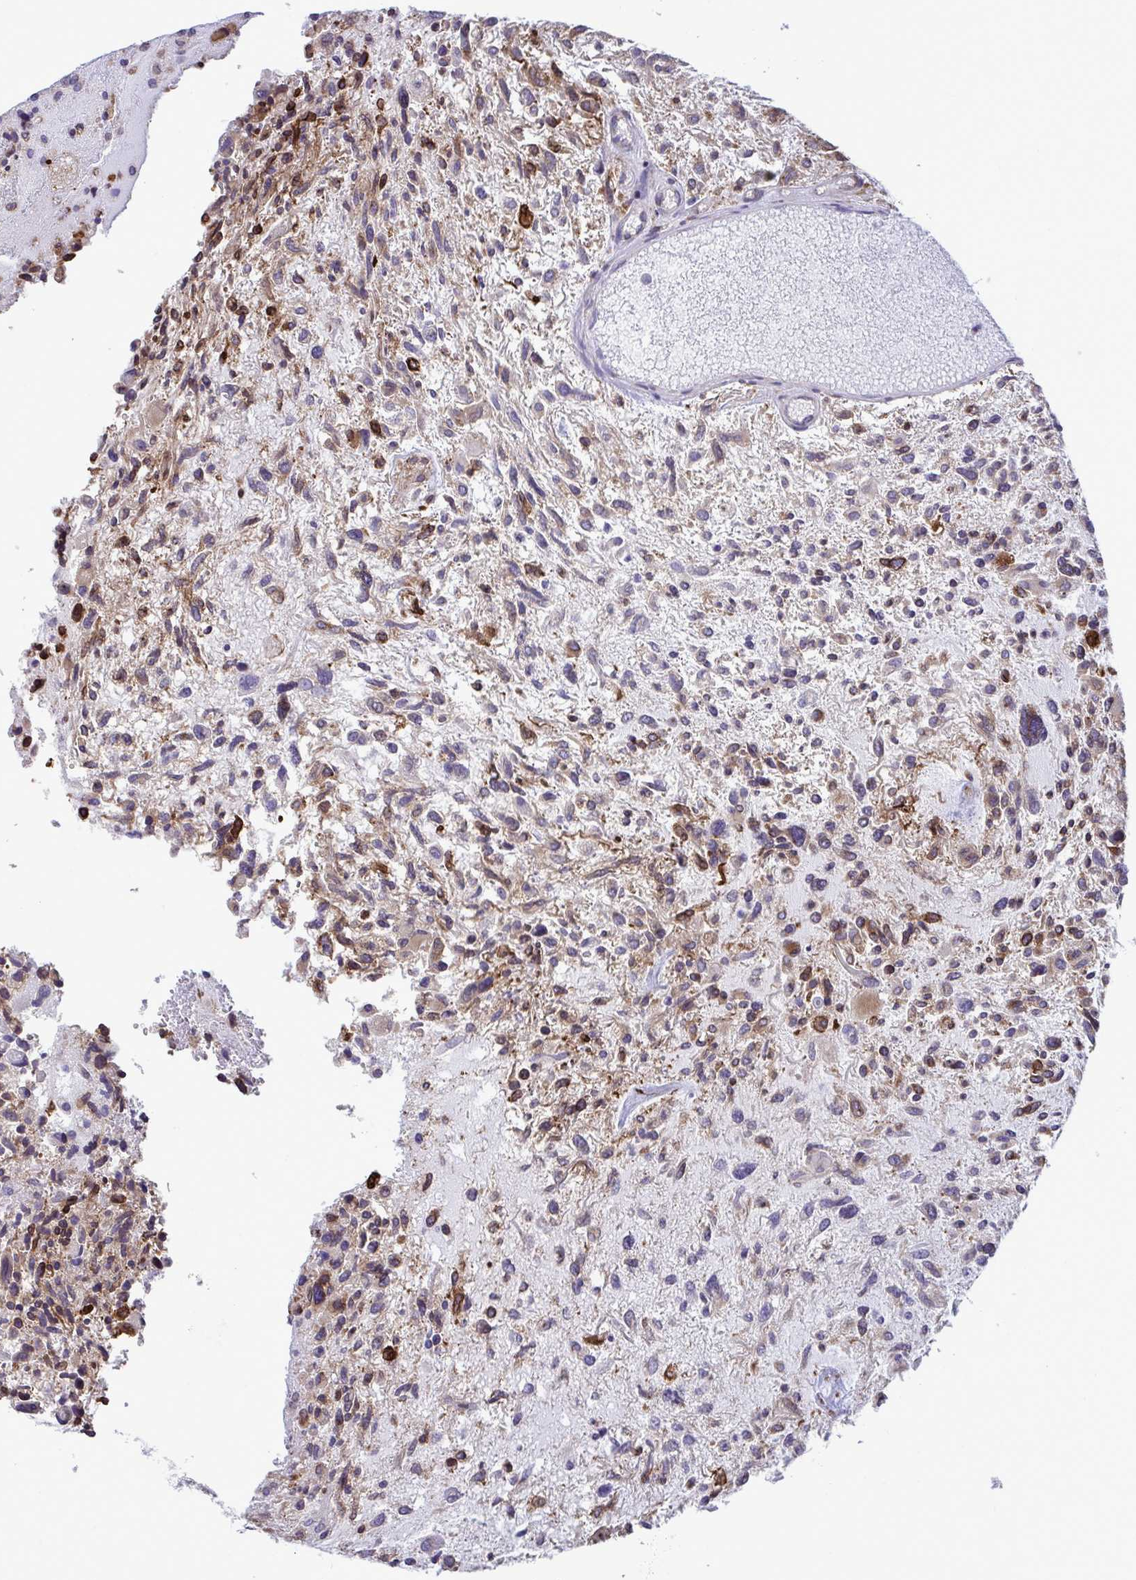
{"staining": {"intensity": "strong", "quantity": "25%-75%", "location": "cytoplasmic/membranous"}, "tissue": "glioma", "cell_type": "Tumor cells", "image_type": "cancer", "snomed": [{"axis": "morphology", "description": "Glioma, malignant, High grade"}, {"axis": "topography", "description": "Brain"}], "caption": "A high amount of strong cytoplasmic/membranous positivity is present in approximately 25%-75% of tumor cells in malignant high-grade glioma tissue. The staining was performed using DAB, with brown indicating positive protein expression. Nuclei are stained blue with hematoxylin.", "gene": "ASPH", "patient": {"sex": "female", "age": 11}}